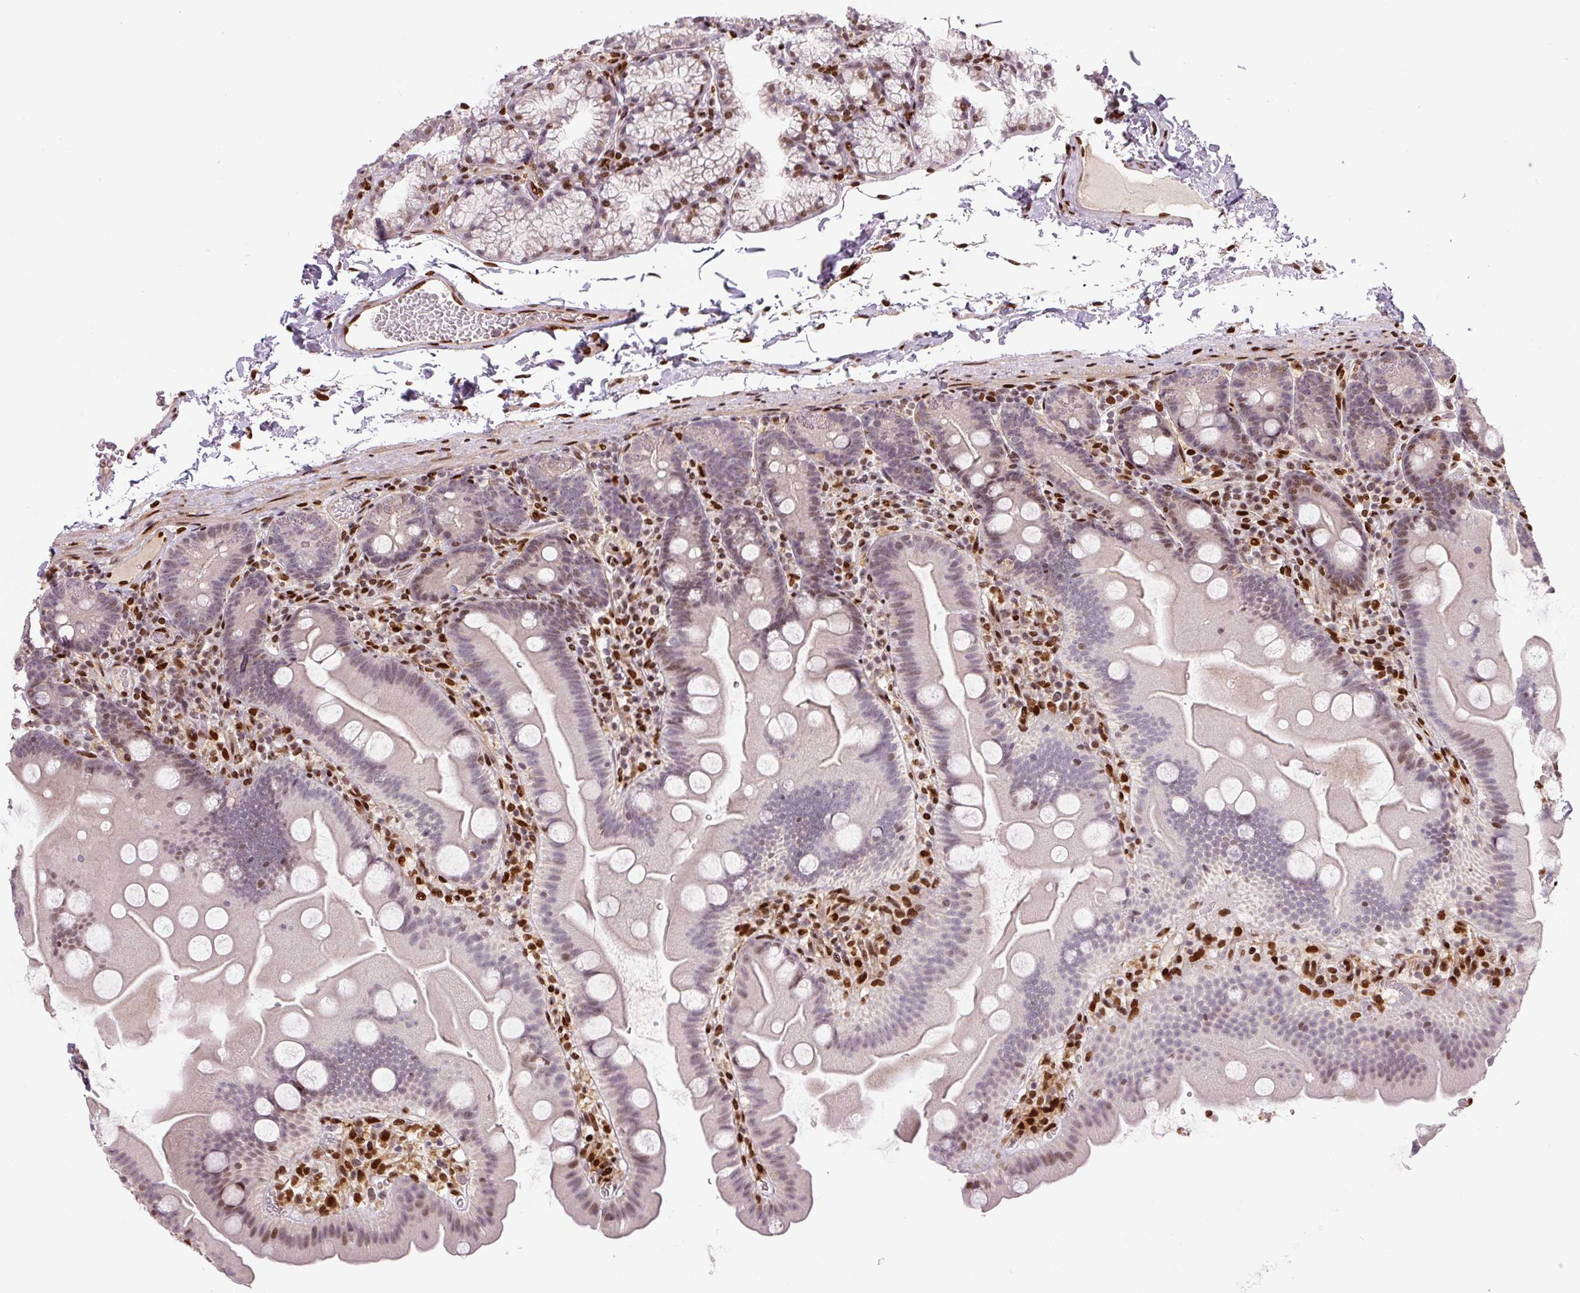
{"staining": {"intensity": "moderate", "quantity": "25%-75%", "location": "nuclear"}, "tissue": "small intestine", "cell_type": "Glandular cells", "image_type": "normal", "snomed": [{"axis": "morphology", "description": "Normal tissue, NOS"}, {"axis": "topography", "description": "Small intestine"}], "caption": "This is an image of IHC staining of normal small intestine, which shows moderate staining in the nuclear of glandular cells.", "gene": "PYDC2", "patient": {"sex": "female", "age": 68}}